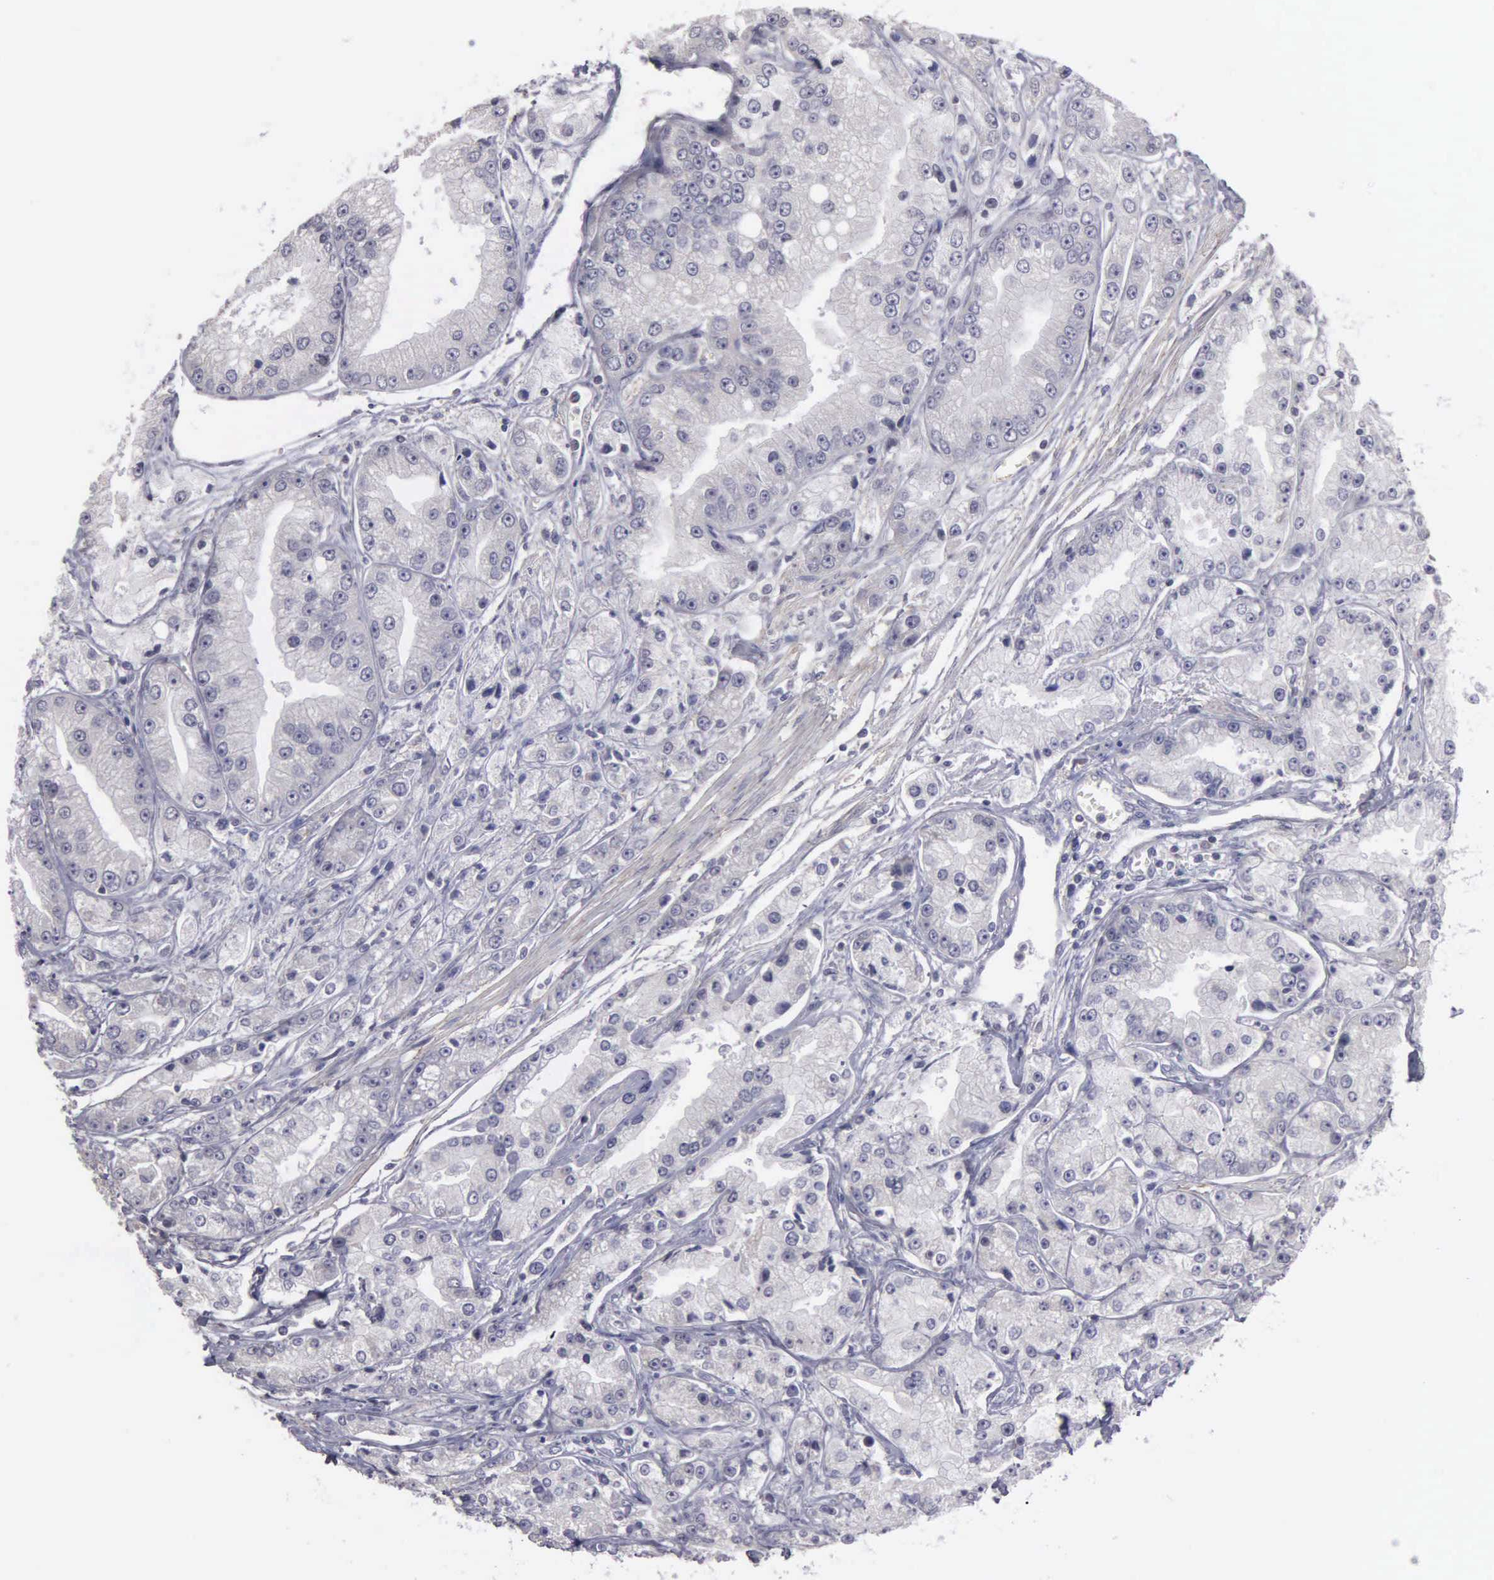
{"staining": {"intensity": "negative", "quantity": "none", "location": "none"}, "tissue": "prostate cancer", "cell_type": "Tumor cells", "image_type": "cancer", "snomed": [{"axis": "morphology", "description": "Adenocarcinoma, Medium grade"}, {"axis": "topography", "description": "Prostate"}], "caption": "Image shows no significant protein staining in tumor cells of prostate cancer (medium-grade adenocarcinoma).", "gene": "BRD1", "patient": {"sex": "male", "age": 72}}